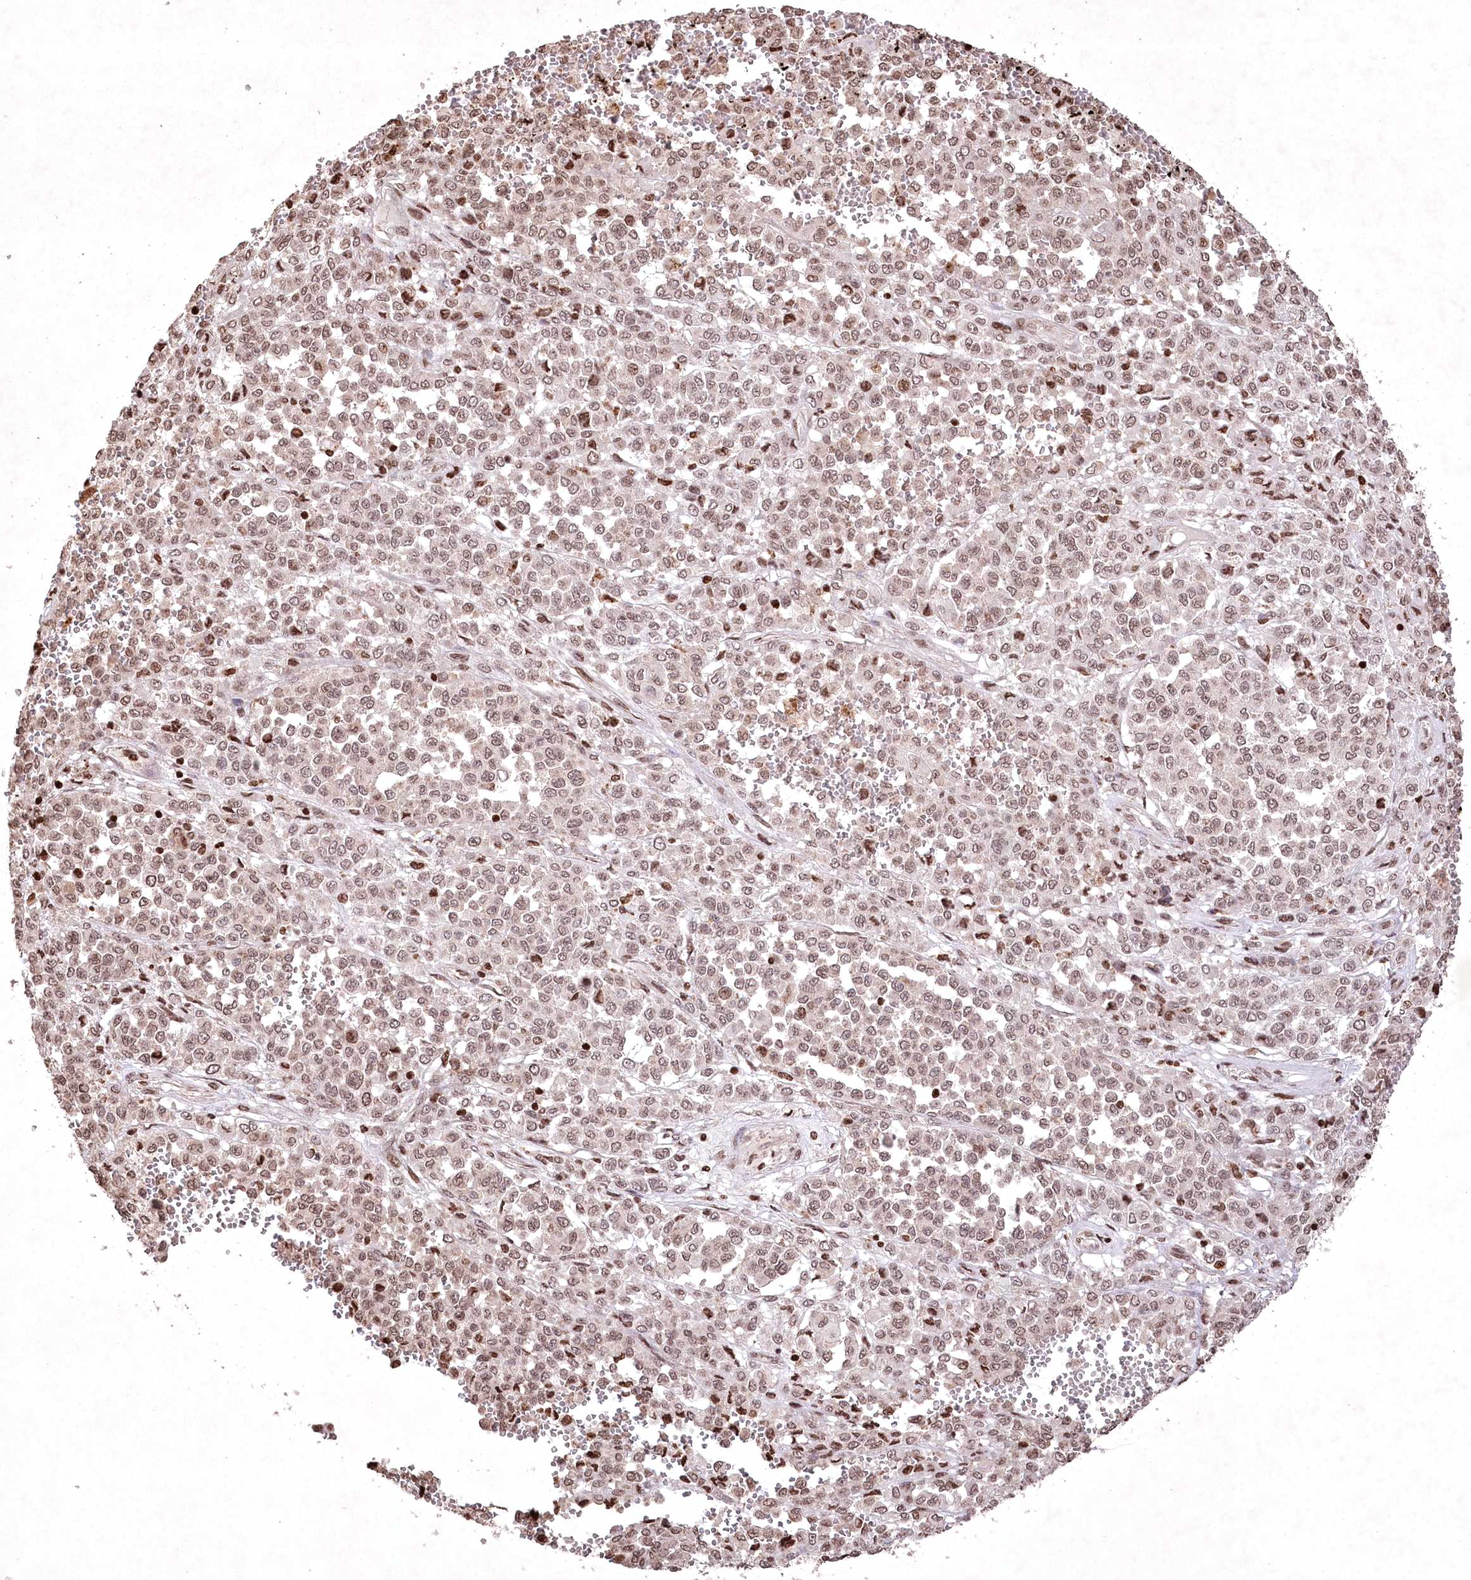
{"staining": {"intensity": "moderate", "quantity": ">75%", "location": "nuclear"}, "tissue": "melanoma", "cell_type": "Tumor cells", "image_type": "cancer", "snomed": [{"axis": "morphology", "description": "Malignant melanoma, Metastatic site"}, {"axis": "topography", "description": "Pancreas"}], "caption": "The immunohistochemical stain highlights moderate nuclear staining in tumor cells of melanoma tissue. The protein is stained brown, and the nuclei are stained in blue (DAB IHC with brightfield microscopy, high magnification).", "gene": "CCSER2", "patient": {"sex": "female", "age": 30}}